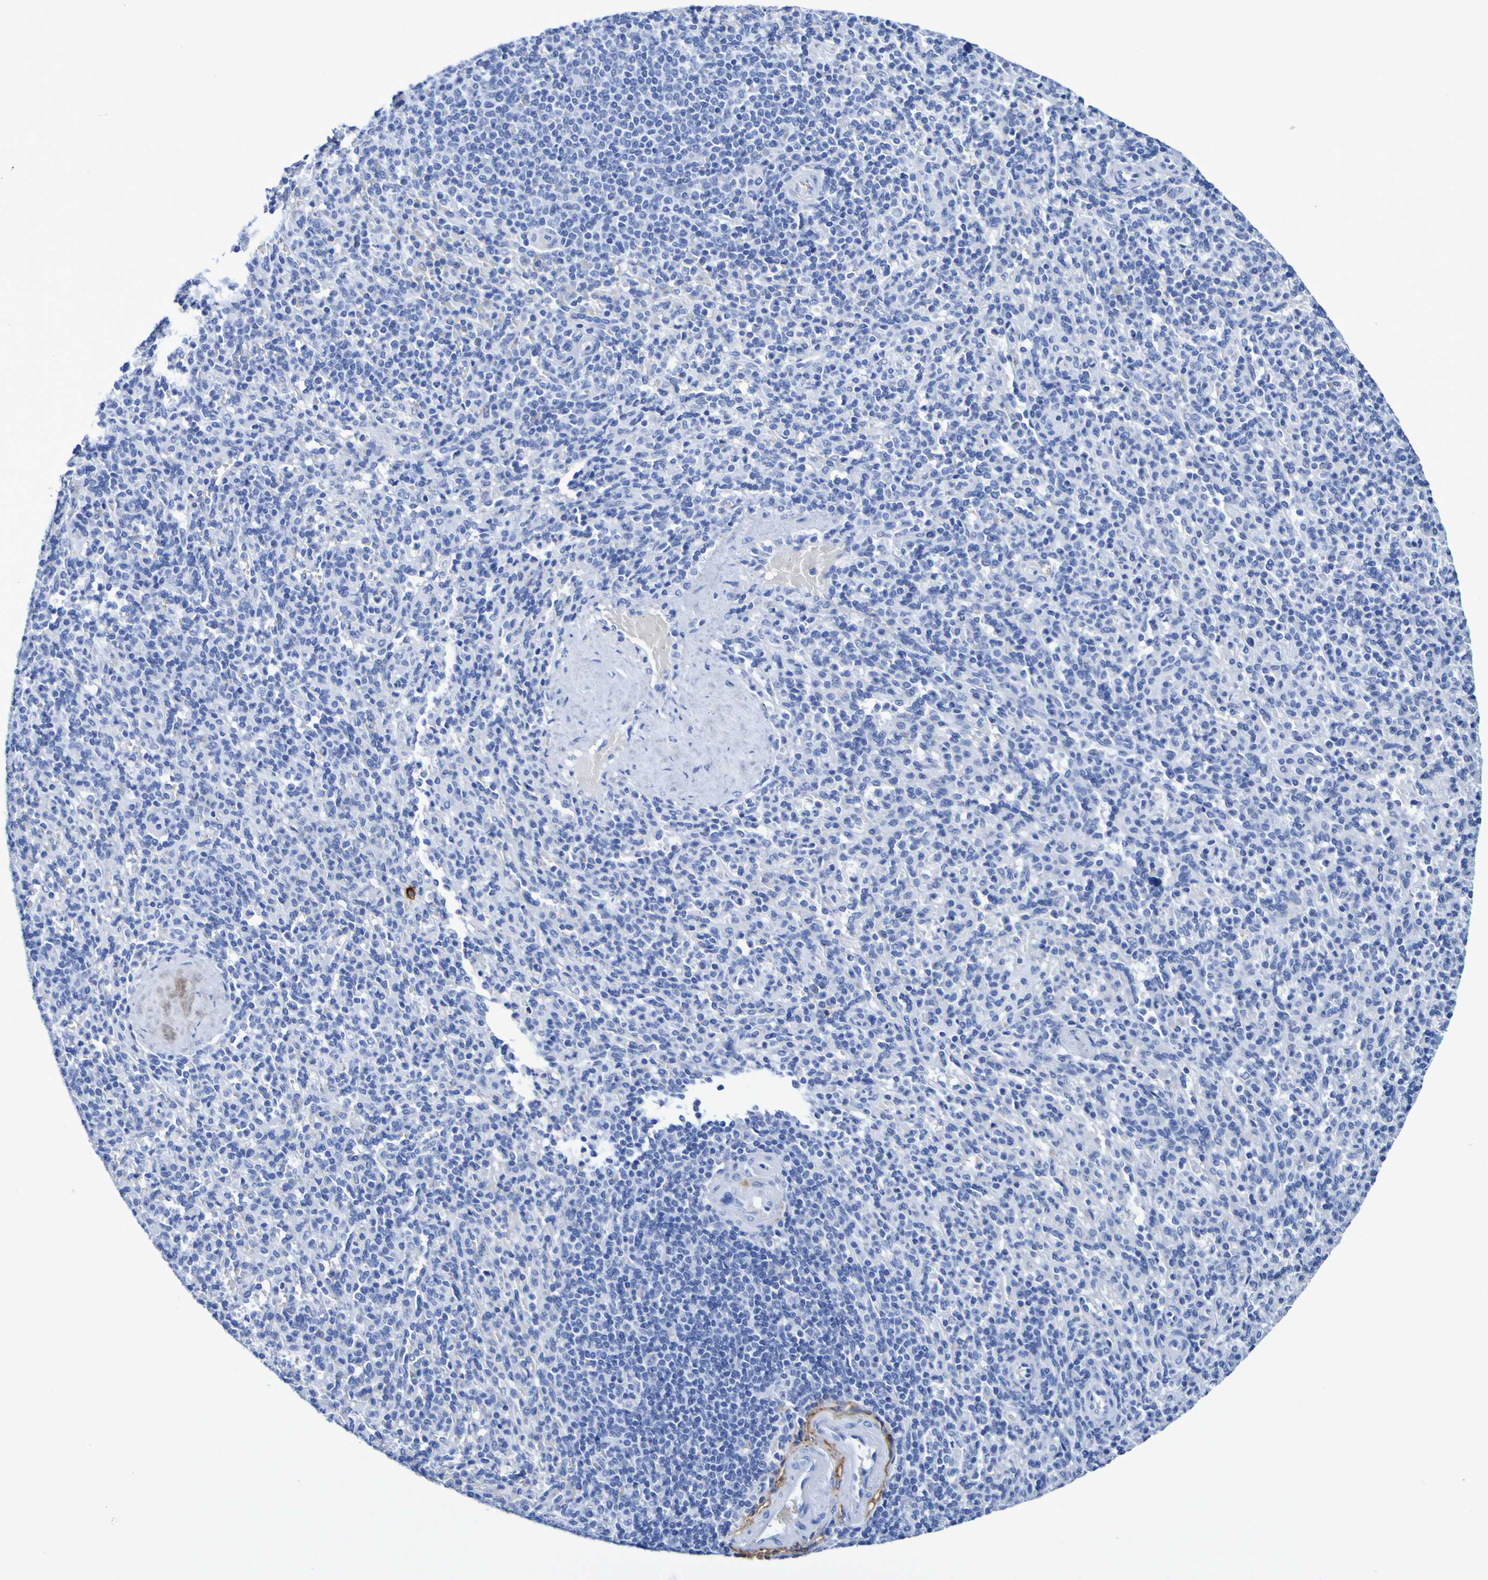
{"staining": {"intensity": "negative", "quantity": "none", "location": "none"}, "tissue": "spleen", "cell_type": "Cells in red pulp", "image_type": "normal", "snomed": [{"axis": "morphology", "description": "Normal tissue, NOS"}, {"axis": "topography", "description": "Spleen"}], "caption": "Immunohistochemistry of unremarkable spleen shows no positivity in cells in red pulp. Nuclei are stained in blue.", "gene": "DPEP1", "patient": {"sex": "male", "age": 36}}